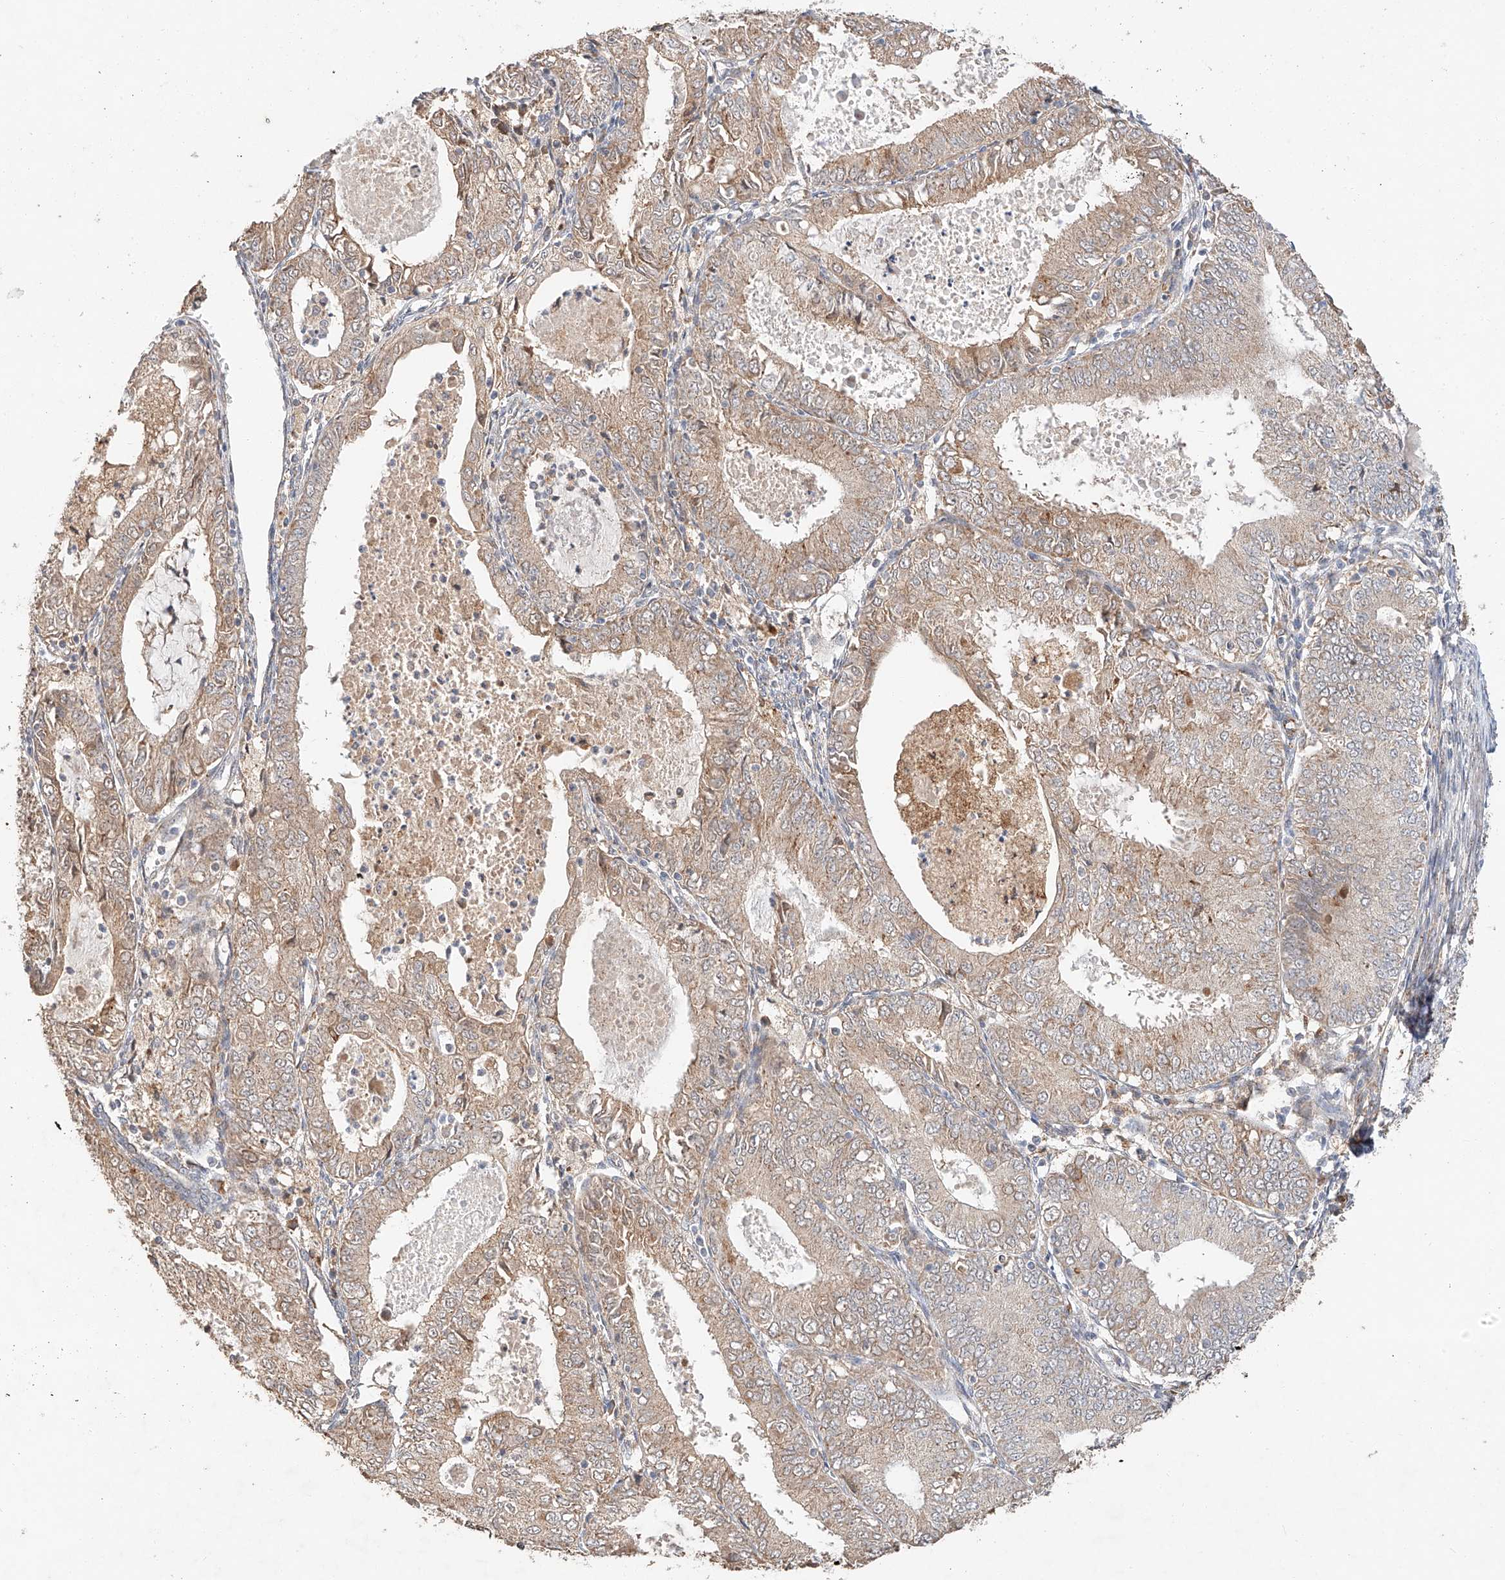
{"staining": {"intensity": "weak", "quantity": "25%-75%", "location": "cytoplasmic/membranous"}, "tissue": "endometrial cancer", "cell_type": "Tumor cells", "image_type": "cancer", "snomed": [{"axis": "morphology", "description": "Adenocarcinoma, NOS"}, {"axis": "topography", "description": "Endometrium"}], "caption": "IHC (DAB (3,3'-diaminobenzidine)) staining of endometrial cancer demonstrates weak cytoplasmic/membranous protein expression in about 25%-75% of tumor cells.", "gene": "SUSD6", "patient": {"sex": "female", "age": 57}}